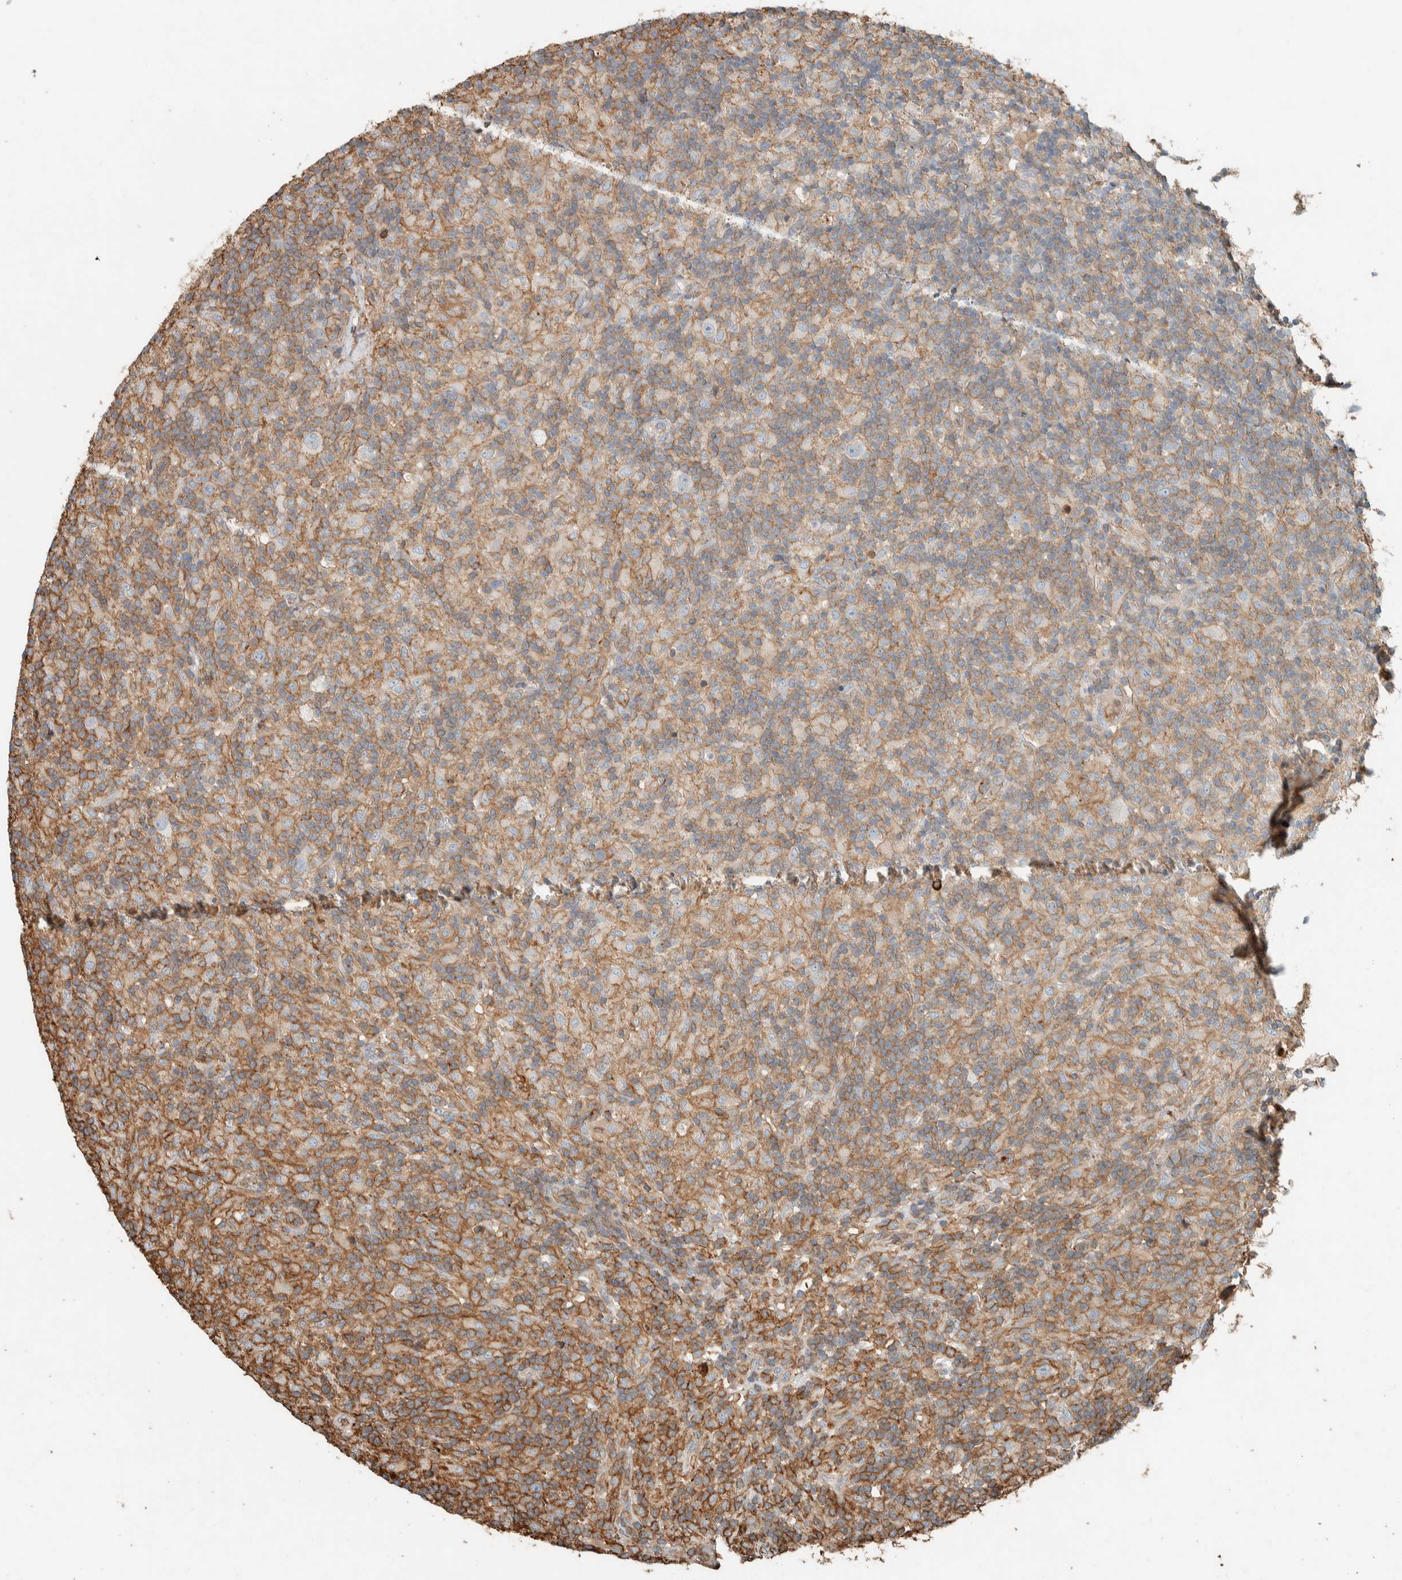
{"staining": {"intensity": "negative", "quantity": "none", "location": "none"}, "tissue": "lymphoma", "cell_type": "Tumor cells", "image_type": "cancer", "snomed": [{"axis": "morphology", "description": "Hodgkin's disease, NOS"}, {"axis": "topography", "description": "Lymph node"}], "caption": "Hodgkin's disease was stained to show a protein in brown. There is no significant positivity in tumor cells.", "gene": "CTBP2", "patient": {"sex": "male", "age": 70}}